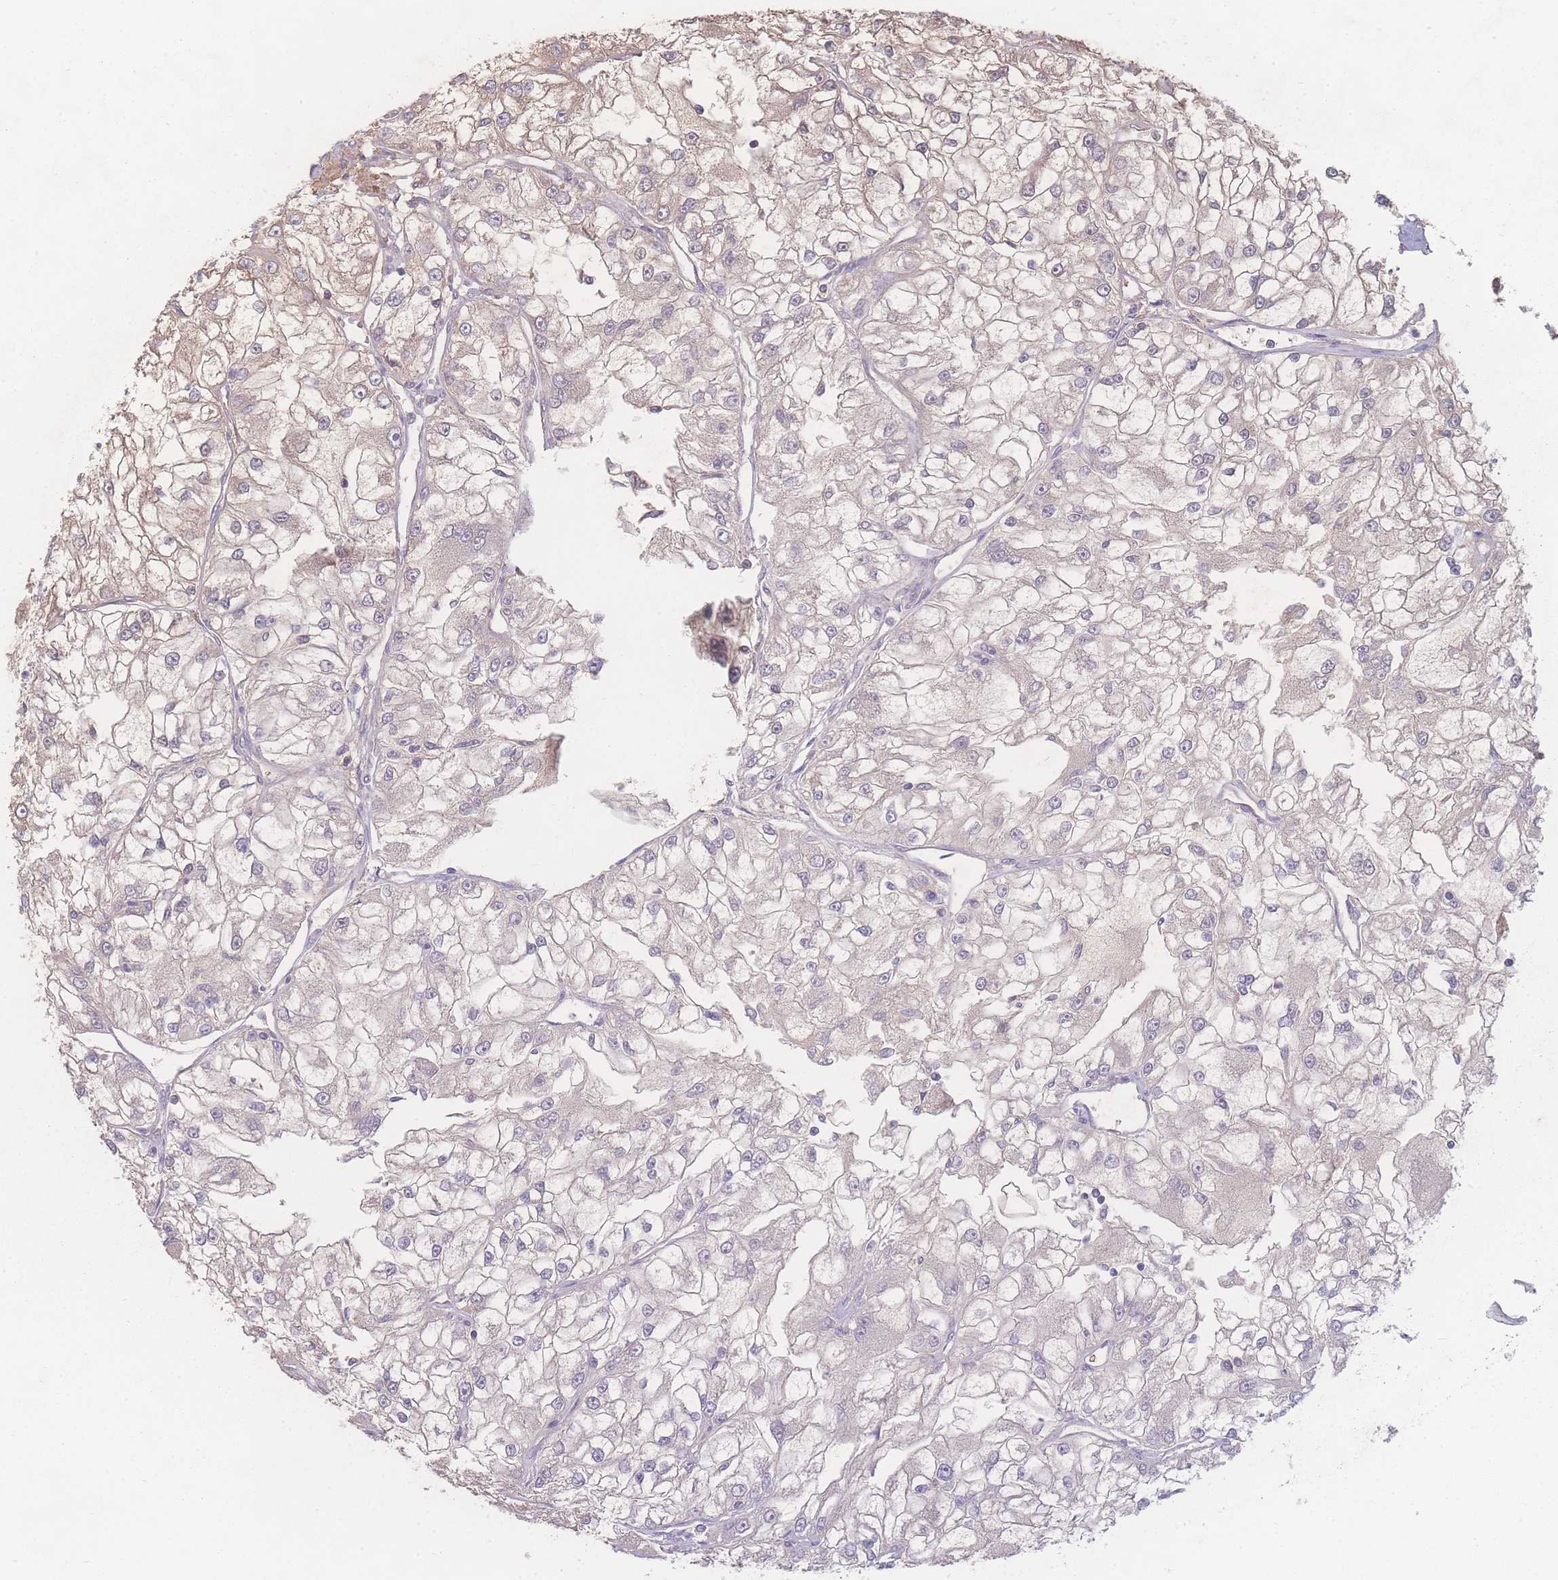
{"staining": {"intensity": "weak", "quantity": "<25%", "location": "cytoplasmic/membranous"}, "tissue": "renal cancer", "cell_type": "Tumor cells", "image_type": "cancer", "snomed": [{"axis": "morphology", "description": "Adenocarcinoma, NOS"}, {"axis": "topography", "description": "Kidney"}], "caption": "Immunohistochemistry image of neoplastic tissue: adenocarcinoma (renal) stained with DAB (3,3'-diaminobenzidine) shows no significant protein staining in tumor cells.", "gene": "GIPR", "patient": {"sex": "female", "age": 72}}